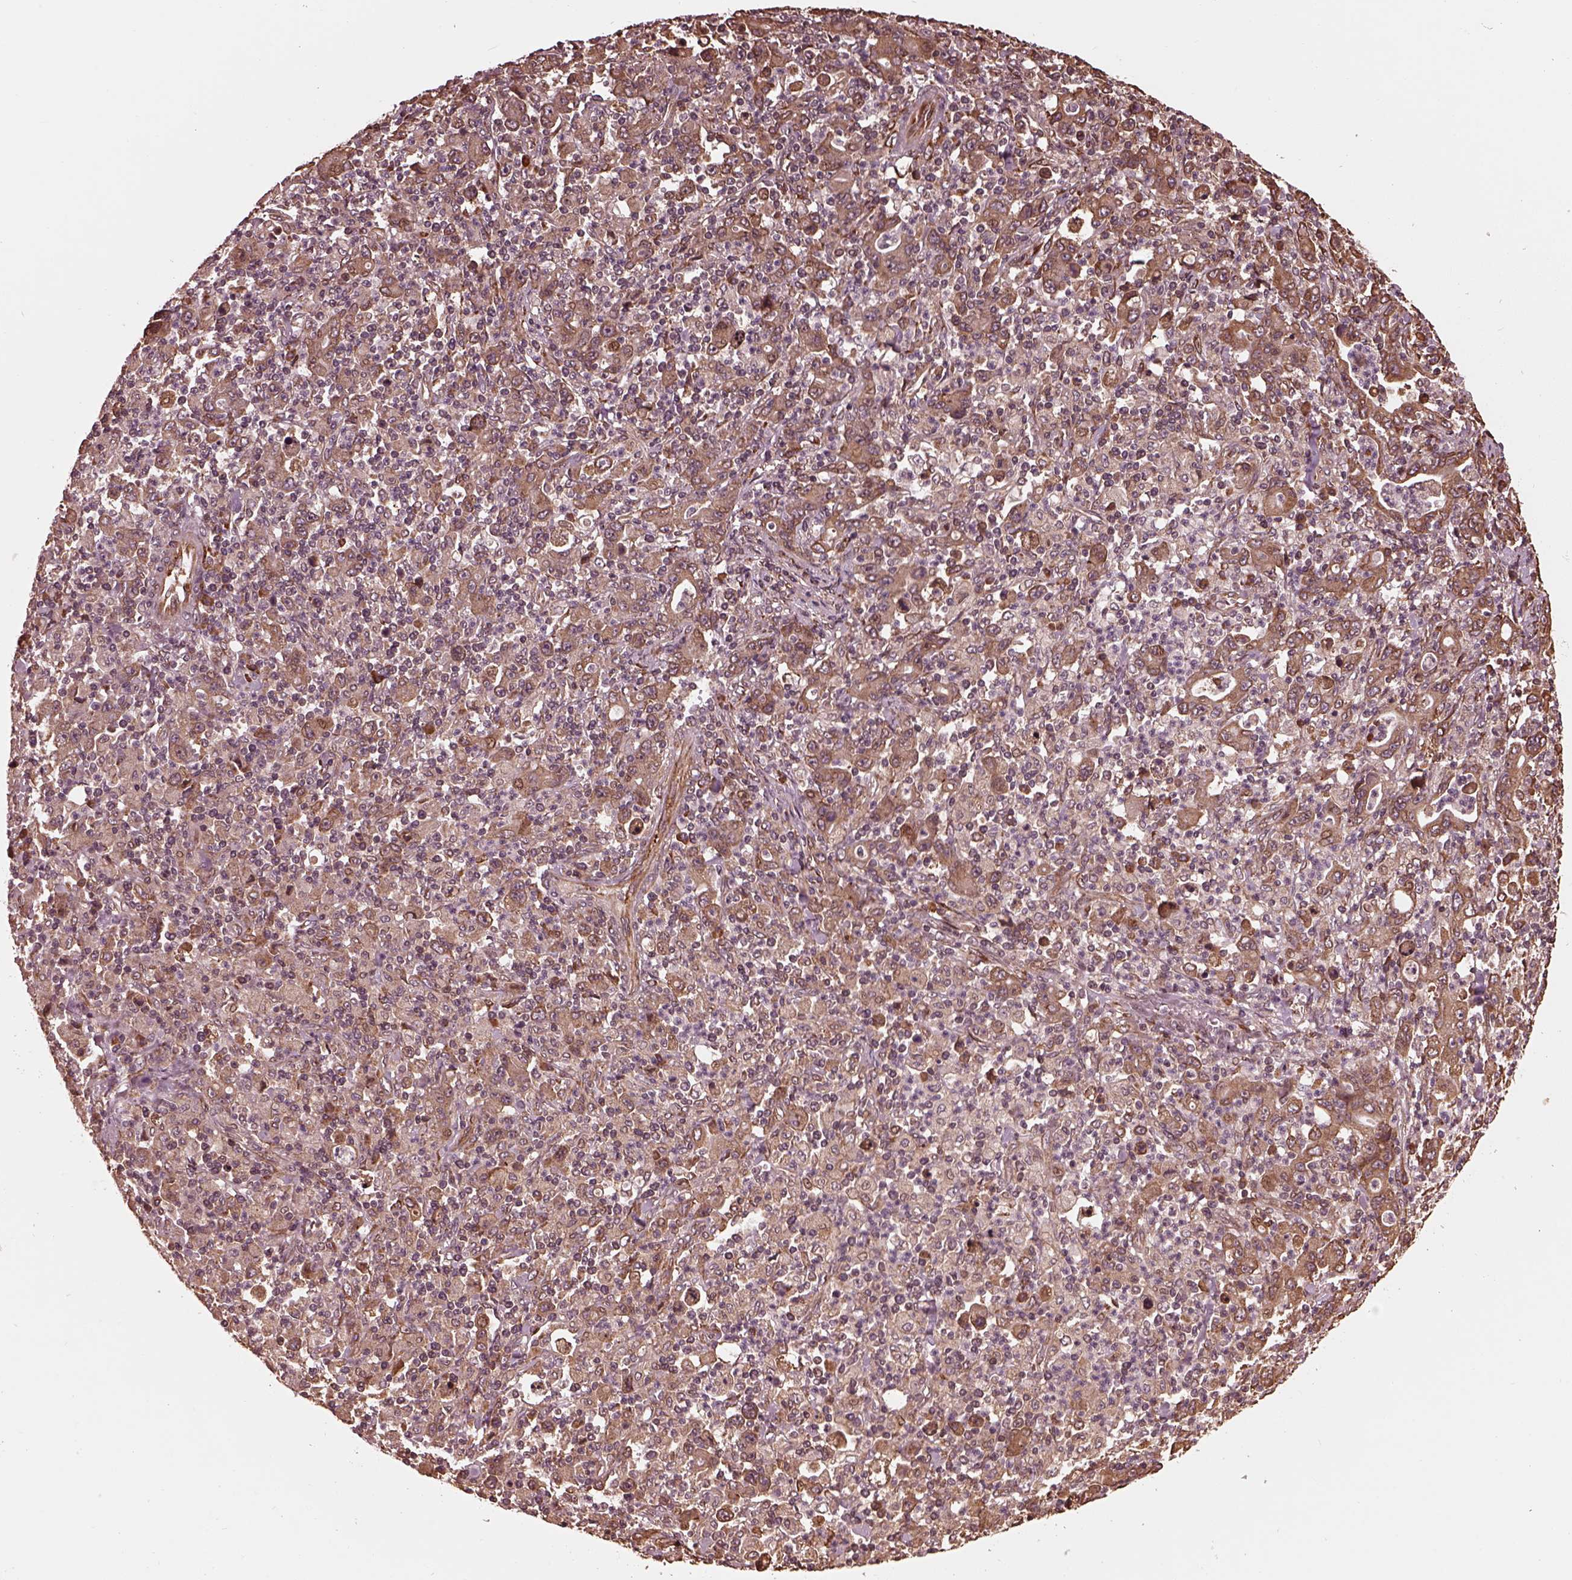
{"staining": {"intensity": "moderate", "quantity": ">75%", "location": "cytoplasmic/membranous"}, "tissue": "stomach cancer", "cell_type": "Tumor cells", "image_type": "cancer", "snomed": [{"axis": "morphology", "description": "Adenocarcinoma, NOS"}, {"axis": "topography", "description": "Stomach, upper"}], "caption": "Stomach adenocarcinoma tissue exhibits moderate cytoplasmic/membranous expression in approximately >75% of tumor cells, visualized by immunohistochemistry.", "gene": "ZNF292", "patient": {"sex": "male", "age": 69}}